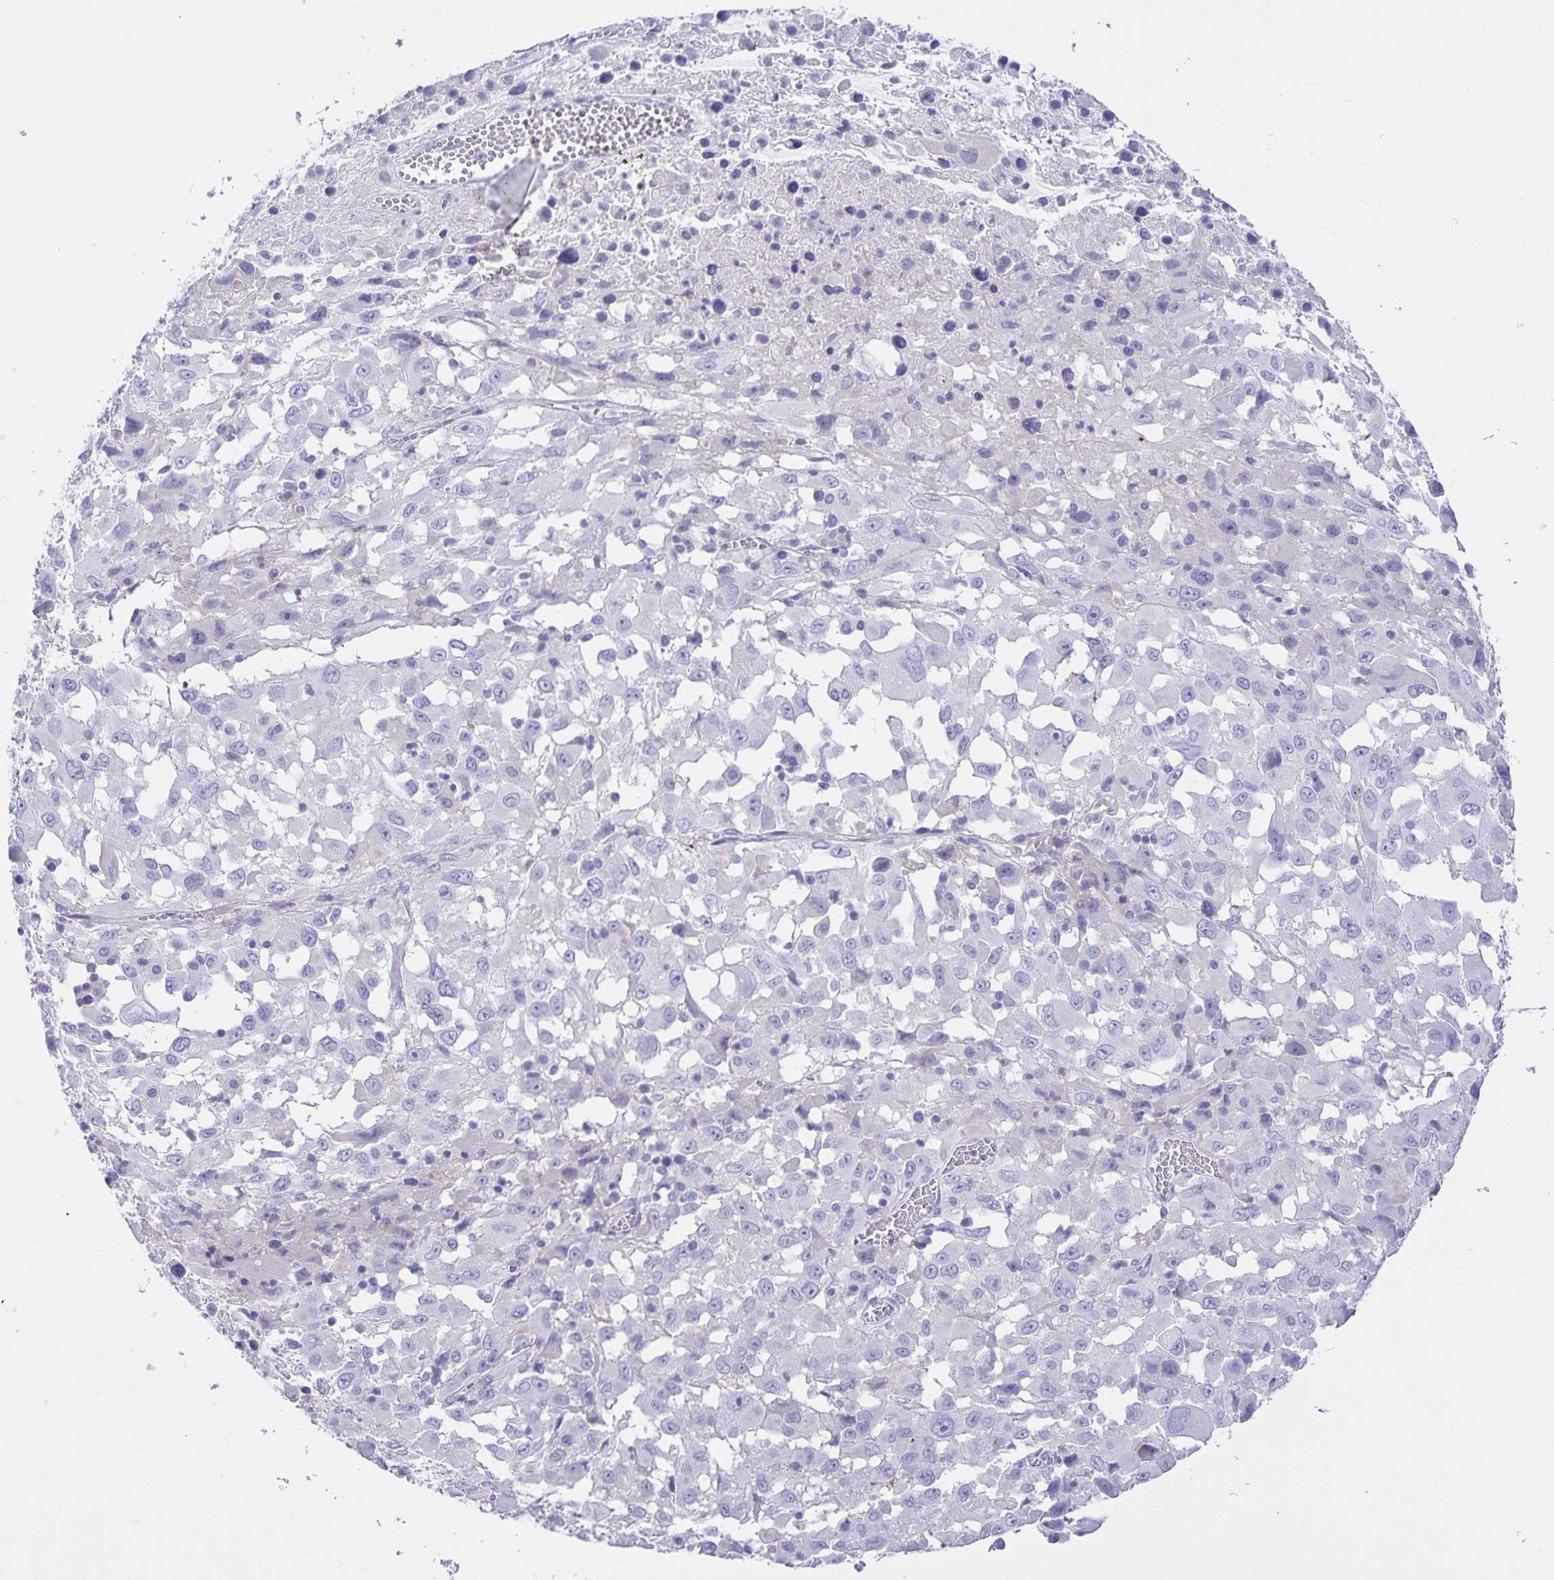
{"staining": {"intensity": "negative", "quantity": "none", "location": "none"}, "tissue": "melanoma", "cell_type": "Tumor cells", "image_type": "cancer", "snomed": [{"axis": "morphology", "description": "Malignant melanoma, Metastatic site"}, {"axis": "topography", "description": "Soft tissue"}], "caption": "Tumor cells show no significant staining in malignant melanoma (metastatic site).", "gene": "UBQLN3", "patient": {"sex": "male", "age": 50}}